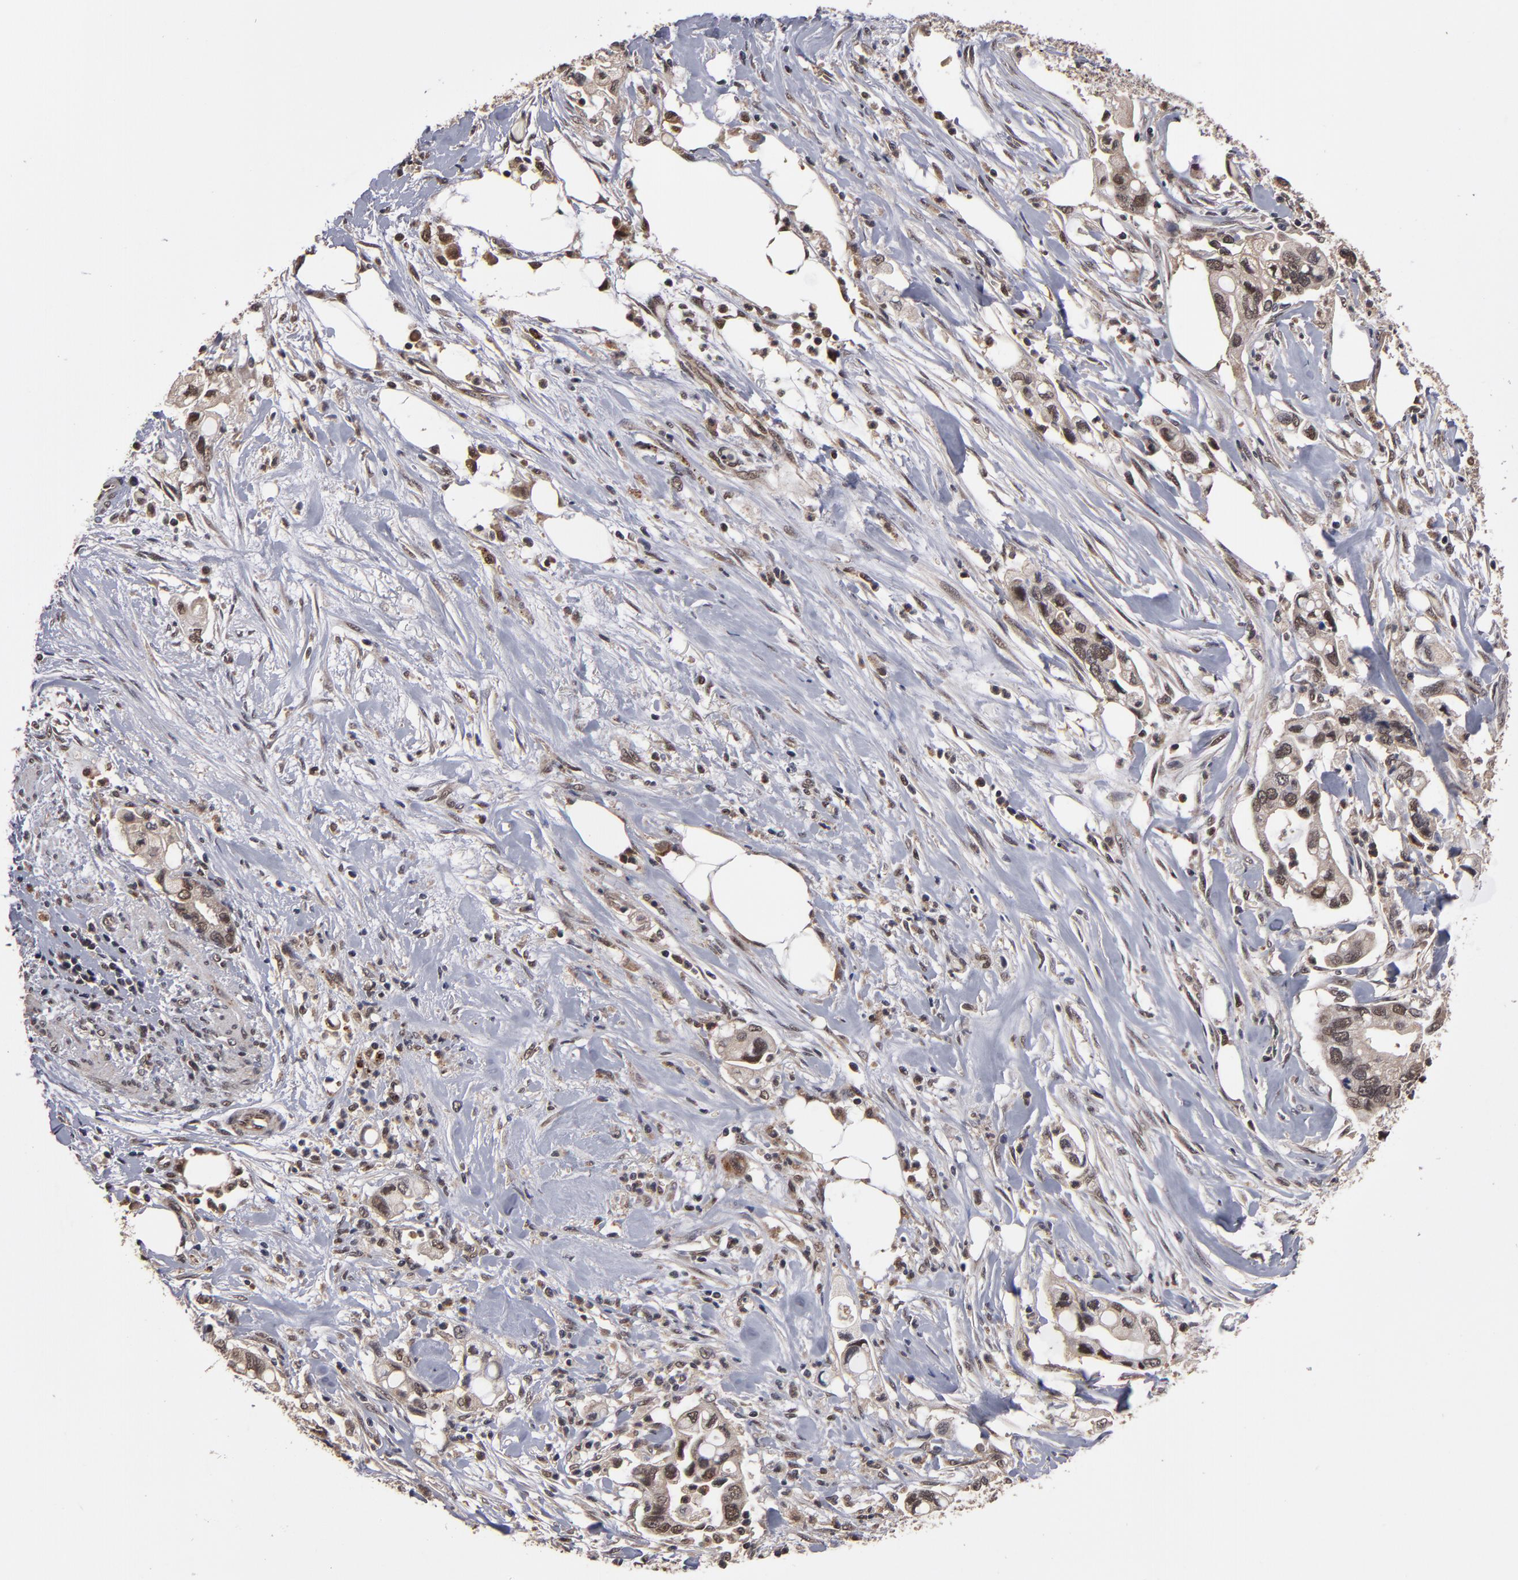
{"staining": {"intensity": "weak", "quantity": ">75%", "location": "cytoplasmic/membranous,nuclear"}, "tissue": "pancreatic cancer", "cell_type": "Tumor cells", "image_type": "cancer", "snomed": [{"axis": "morphology", "description": "Adenocarcinoma, NOS"}, {"axis": "topography", "description": "Pancreas"}], "caption": "Weak cytoplasmic/membranous and nuclear staining for a protein is appreciated in approximately >75% of tumor cells of pancreatic adenocarcinoma using immunohistochemistry.", "gene": "CUL5", "patient": {"sex": "male", "age": 70}}